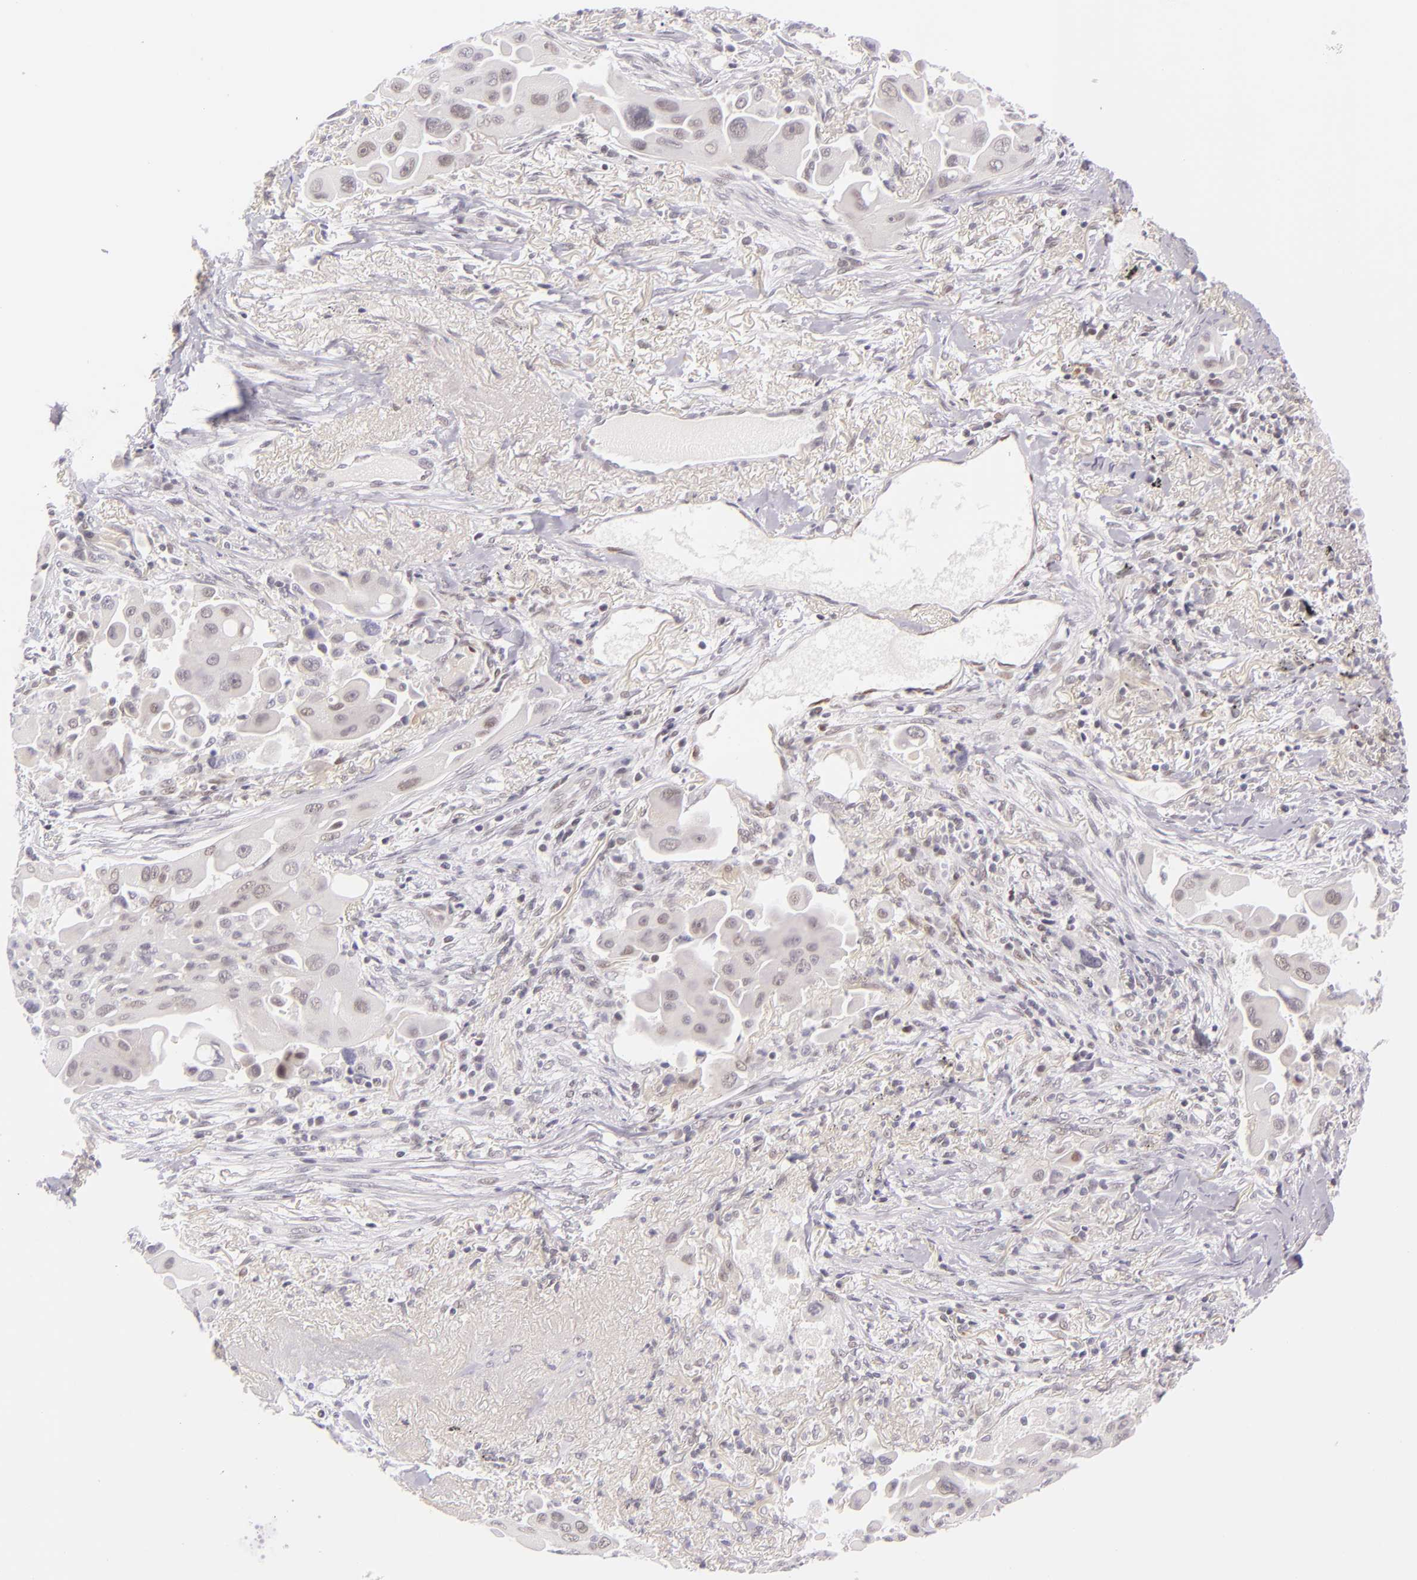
{"staining": {"intensity": "negative", "quantity": "none", "location": "none"}, "tissue": "lung cancer", "cell_type": "Tumor cells", "image_type": "cancer", "snomed": [{"axis": "morphology", "description": "Adenocarcinoma, NOS"}, {"axis": "topography", "description": "Lung"}], "caption": "Tumor cells show no significant positivity in lung cancer (adenocarcinoma).", "gene": "BCL3", "patient": {"sex": "male", "age": 68}}